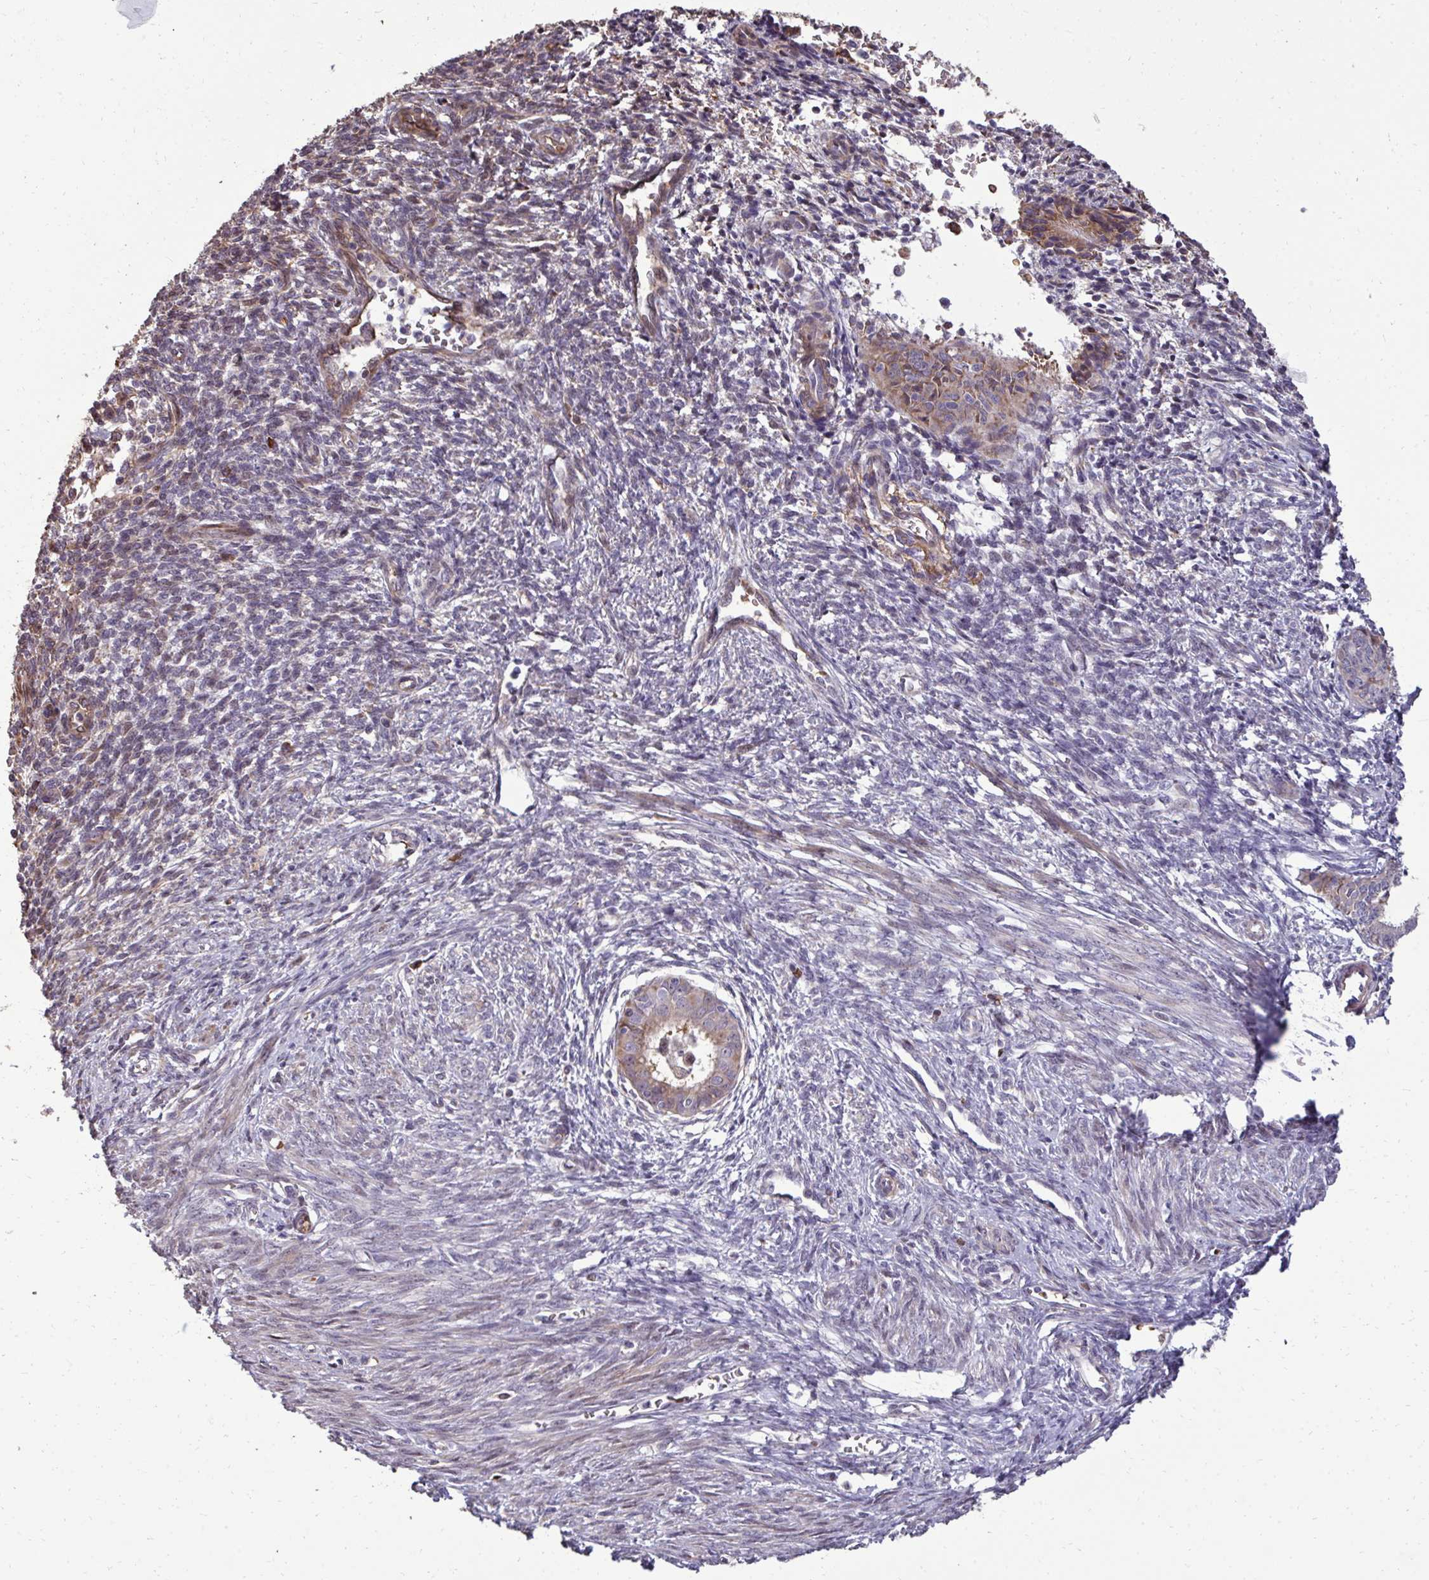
{"staining": {"intensity": "weak", "quantity": "25%-75%", "location": "cytoplasmic/membranous"}, "tissue": "endometrial cancer", "cell_type": "Tumor cells", "image_type": "cancer", "snomed": [{"axis": "morphology", "description": "Adenocarcinoma, NOS"}, {"axis": "topography", "description": "Endometrium"}], "caption": "DAB (3,3'-diaminobenzidine) immunohistochemical staining of endometrial adenocarcinoma exhibits weak cytoplasmic/membranous protein positivity in approximately 25%-75% of tumor cells.", "gene": "FIBCD1", "patient": {"sex": "female", "age": 50}}